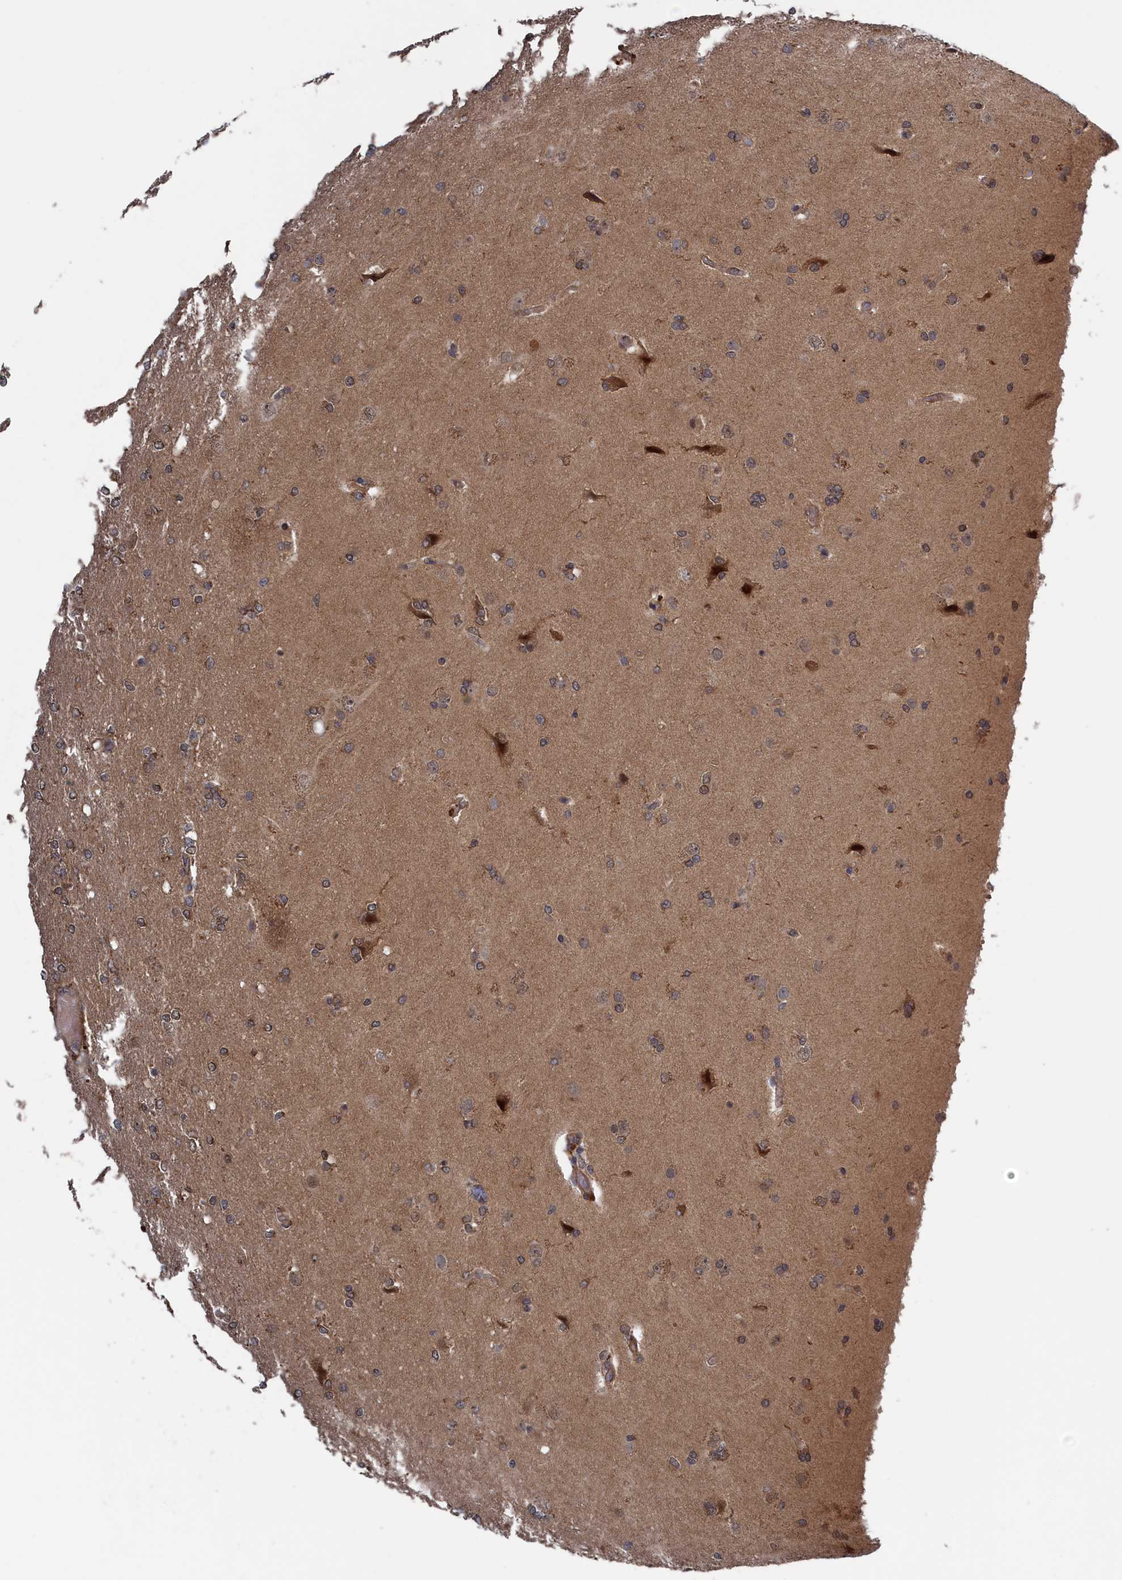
{"staining": {"intensity": "moderate", "quantity": "25%-75%", "location": "cytoplasmic/membranous,nuclear"}, "tissue": "glioma", "cell_type": "Tumor cells", "image_type": "cancer", "snomed": [{"axis": "morphology", "description": "Glioma, malignant, High grade"}, {"axis": "topography", "description": "Brain"}], "caption": "A histopathology image of human glioma stained for a protein shows moderate cytoplasmic/membranous and nuclear brown staining in tumor cells. (DAB = brown stain, brightfield microscopy at high magnification).", "gene": "ELOVL6", "patient": {"sex": "male", "age": 72}}